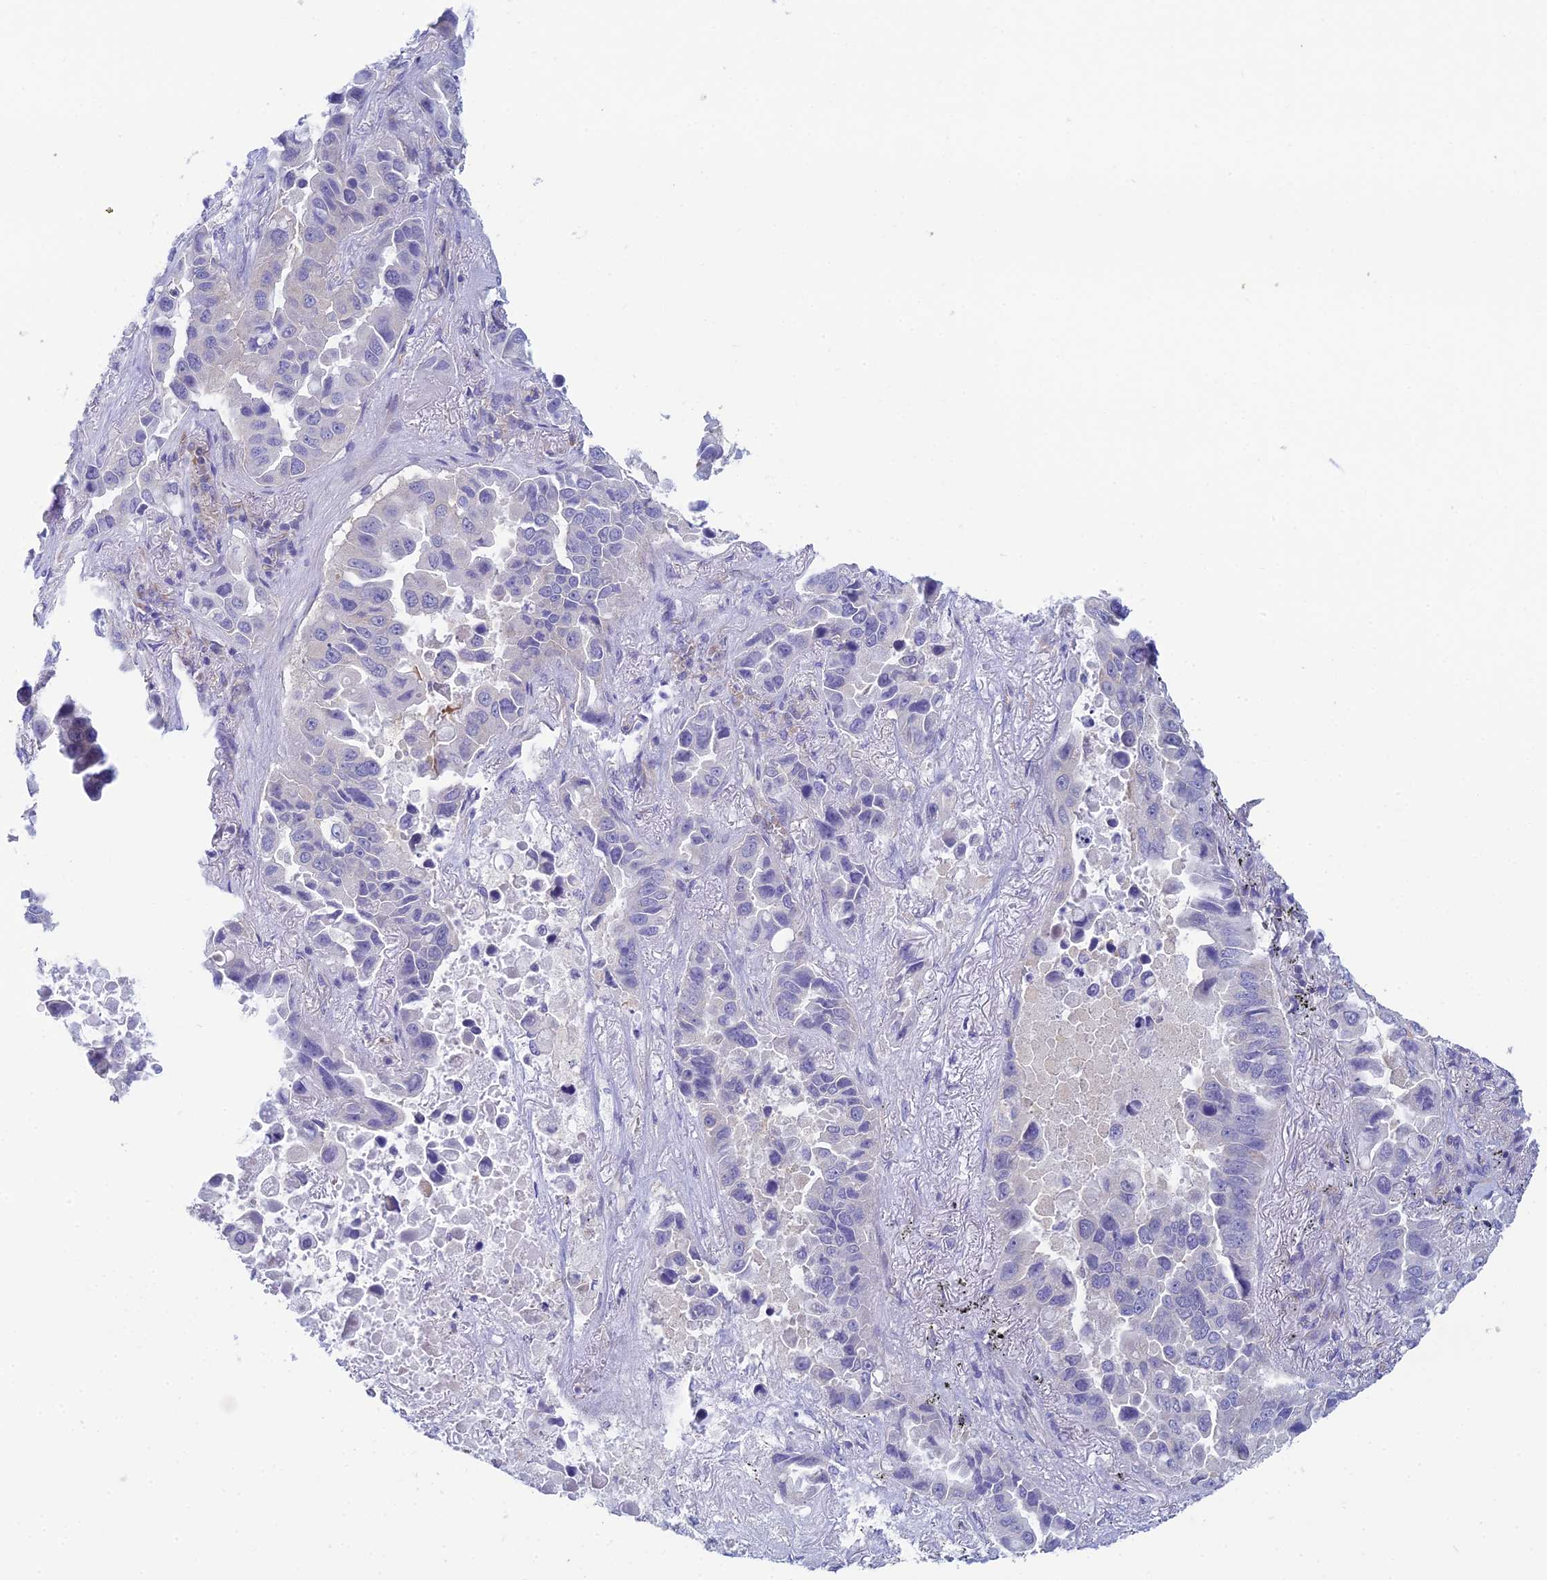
{"staining": {"intensity": "negative", "quantity": "none", "location": "none"}, "tissue": "lung cancer", "cell_type": "Tumor cells", "image_type": "cancer", "snomed": [{"axis": "morphology", "description": "Adenocarcinoma, NOS"}, {"axis": "topography", "description": "Lung"}], "caption": "DAB immunohistochemical staining of lung cancer demonstrates no significant expression in tumor cells.", "gene": "ZNF564", "patient": {"sex": "male", "age": 64}}